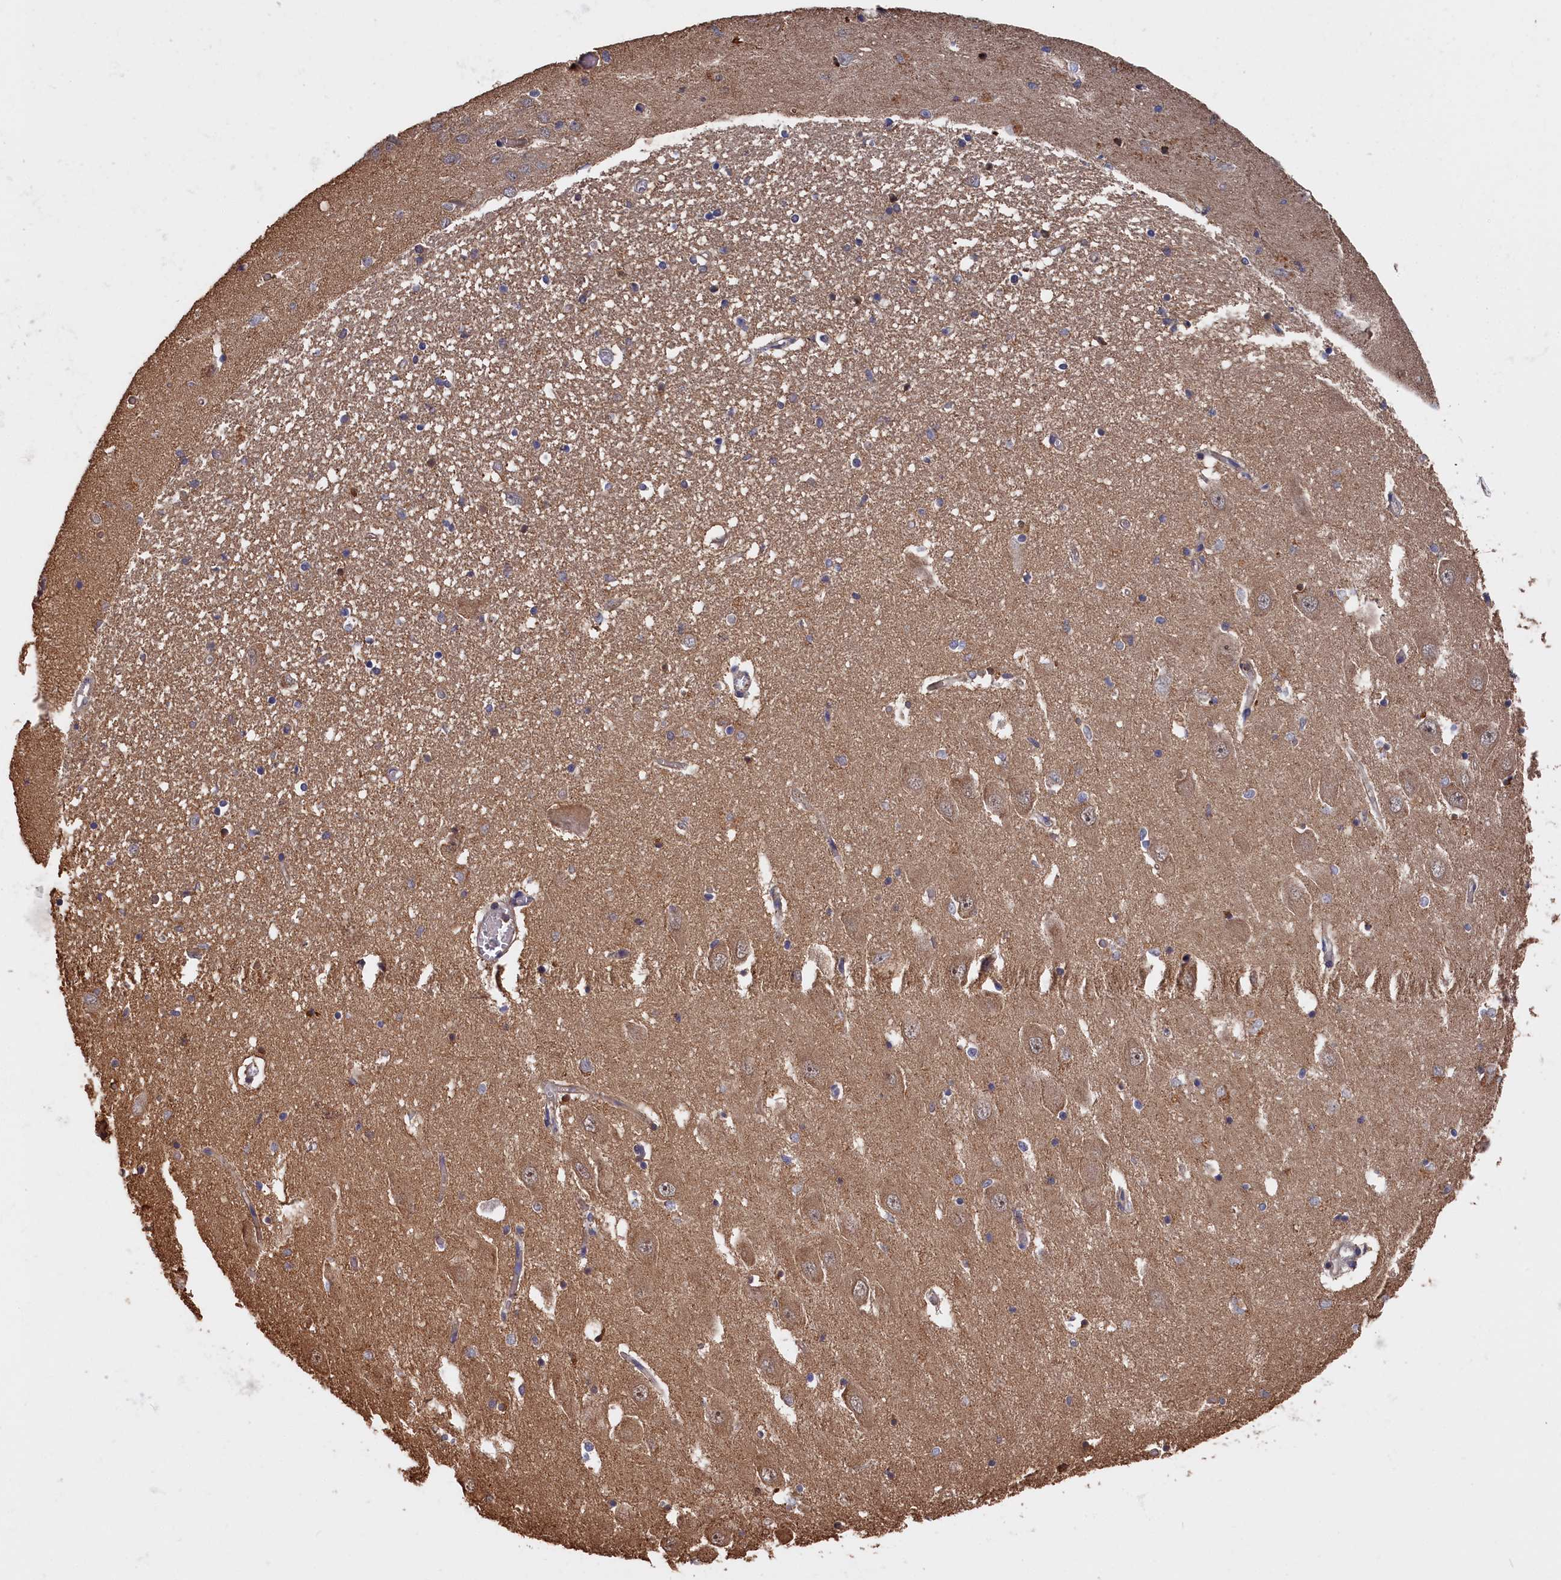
{"staining": {"intensity": "moderate", "quantity": "<25%", "location": "cytoplasmic/membranous"}, "tissue": "hippocampus", "cell_type": "Glial cells", "image_type": "normal", "snomed": [{"axis": "morphology", "description": "Normal tissue, NOS"}, {"axis": "topography", "description": "Hippocampus"}], "caption": "Immunohistochemistry (IHC) micrograph of benign hippocampus: hippocampus stained using immunohistochemistry shows low levels of moderate protein expression localized specifically in the cytoplasmic/membranous of glial cells, appearing as a cytoplasmic/membranous brown color.", "gene": "RMI2", "patient": {"sex": "female", "age": 64}}